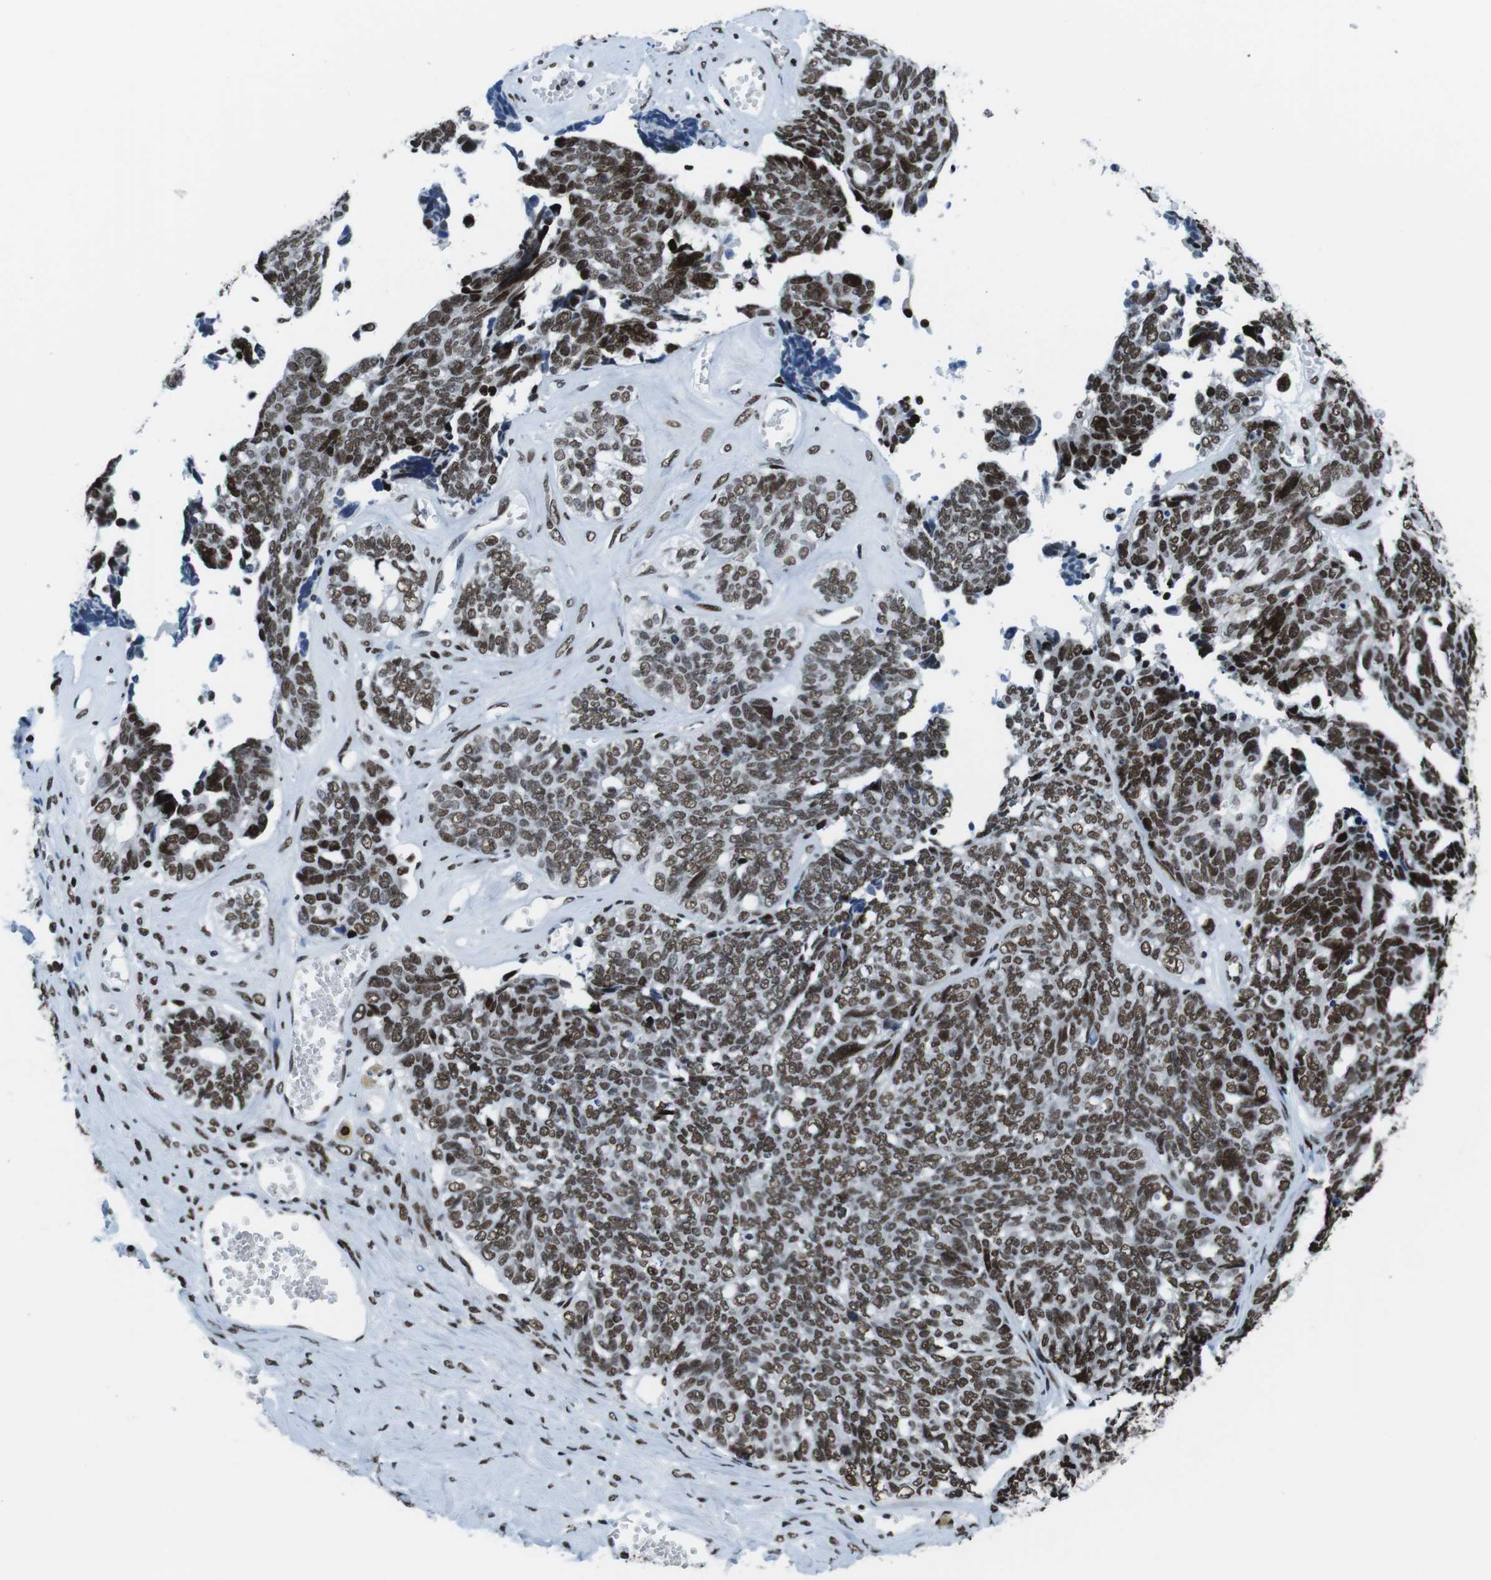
{"staining": {"intensity": "strong", "quantity": ">75%", "location": "nuclear"}, "tissue": "ovarian cancer", "cell_type": "Tumor cells", "image_type": "cancer", "snomed": [{"axis": "morphology", "description": "Cystadenocarcinoma, serous, NOS"}, {"axis": "topography", "description": "Ovary"}], "caption": "DAB (3,3'-diaminobenzidine) immunohistochemical staining of ovarian cancer demonstrates strong nuclear protein positivity in approximately >75% of tumor cells.", "gene": "CITED2", "patient": {"sex": "female", "age": 79}}